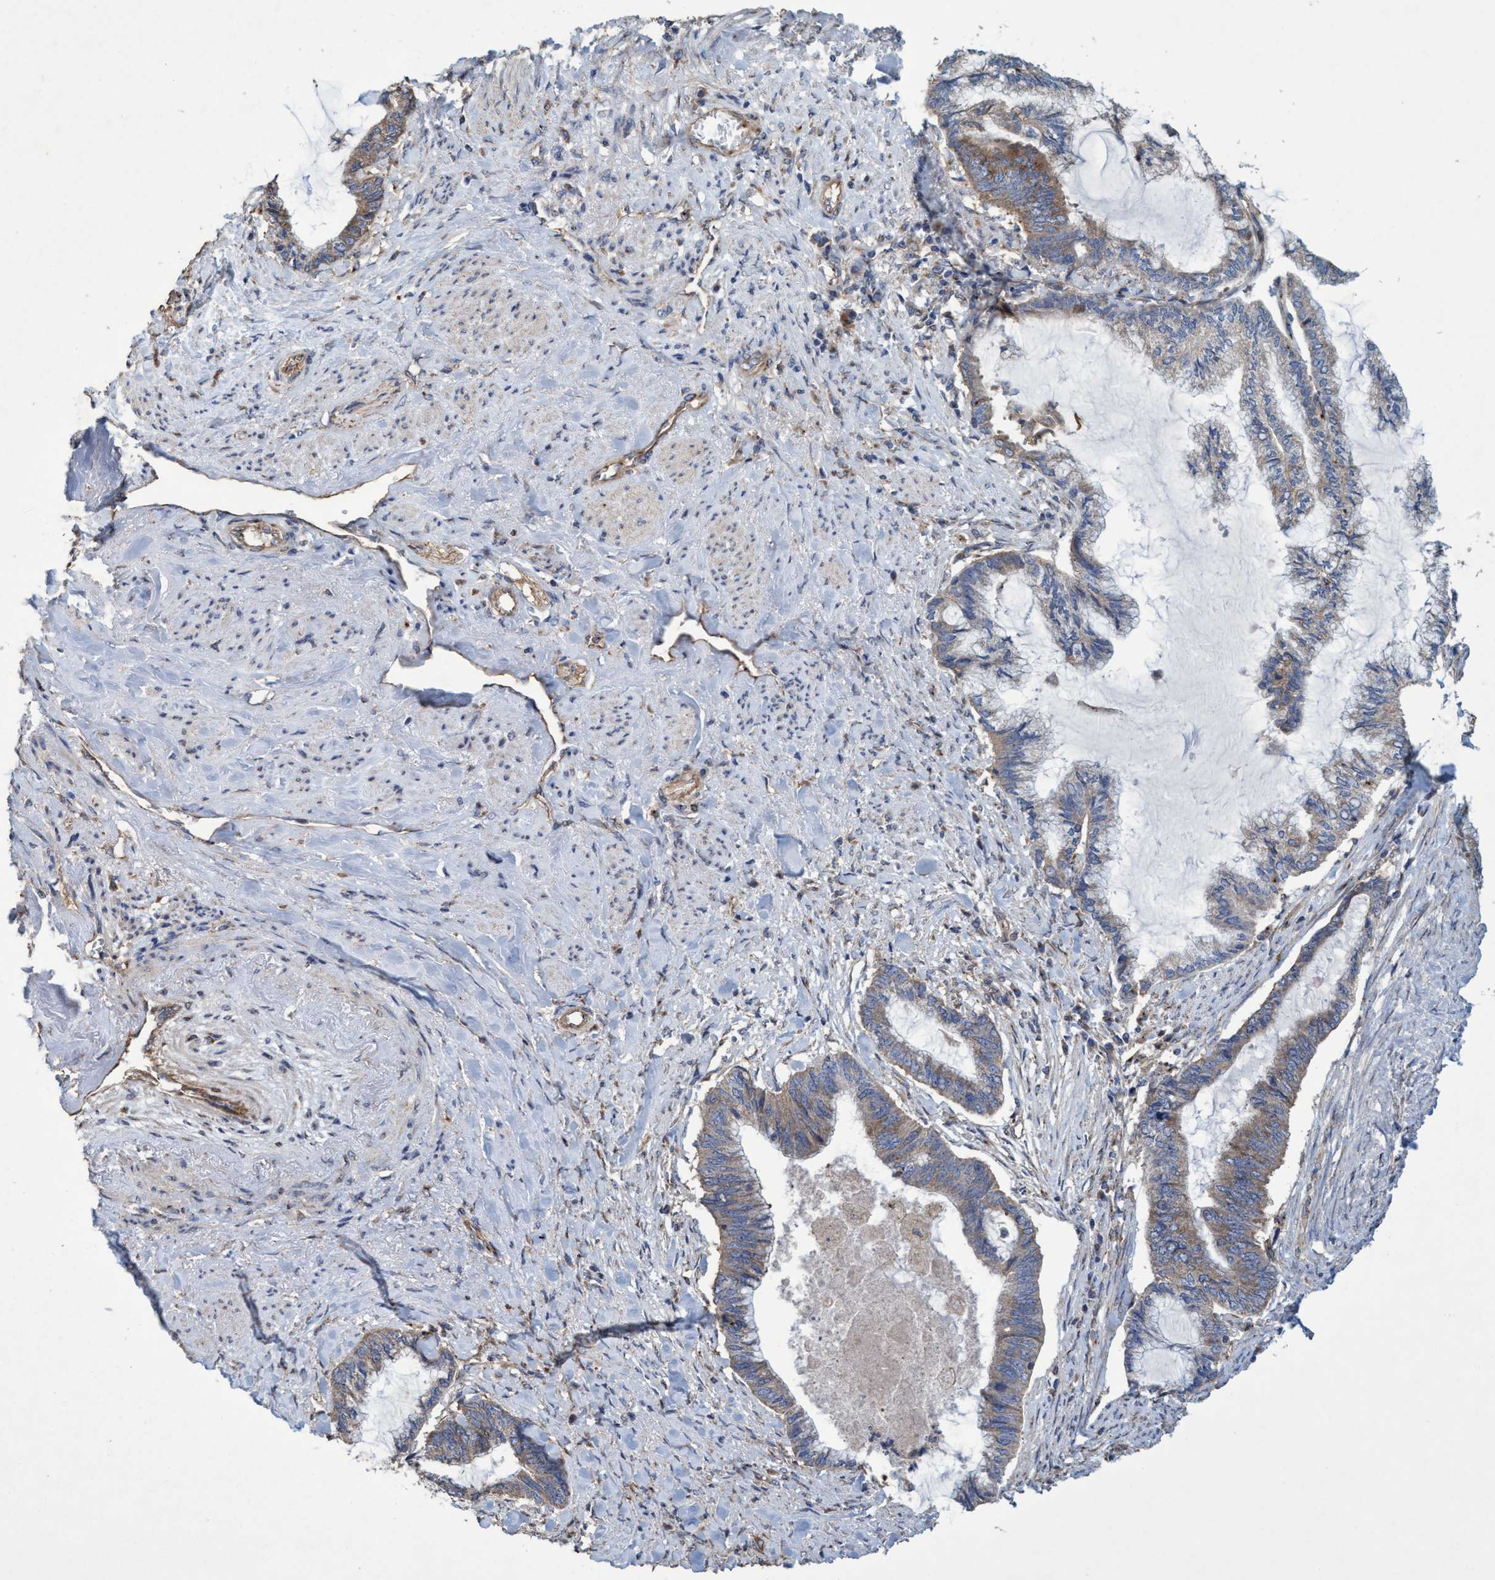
{"staining": {"intensity": "weak", "quantity": ">75%", "location": "cytoplasmic/membranous"}, "tissue": "endometrial cancer", "cell_type": "Tumor cells", "image_type": "cancer", "snomed": [{"axis": "morphology", "description": "Adenocarcinoma, NOS"}, {"axis": "topography", "description": "Endometrium"}], "caption": "An immunohistochemistry micrograph of neoplastic tissue is shown. Protein staining in brown labels weak cytoplasmic/membranous positivity in endometrial cancer within tumor cells. (brown staining indicates protein expression, while blue staining denotes nuclei).", "gene": "BICD2", "patient": {"sex": "female", "age": 86}}